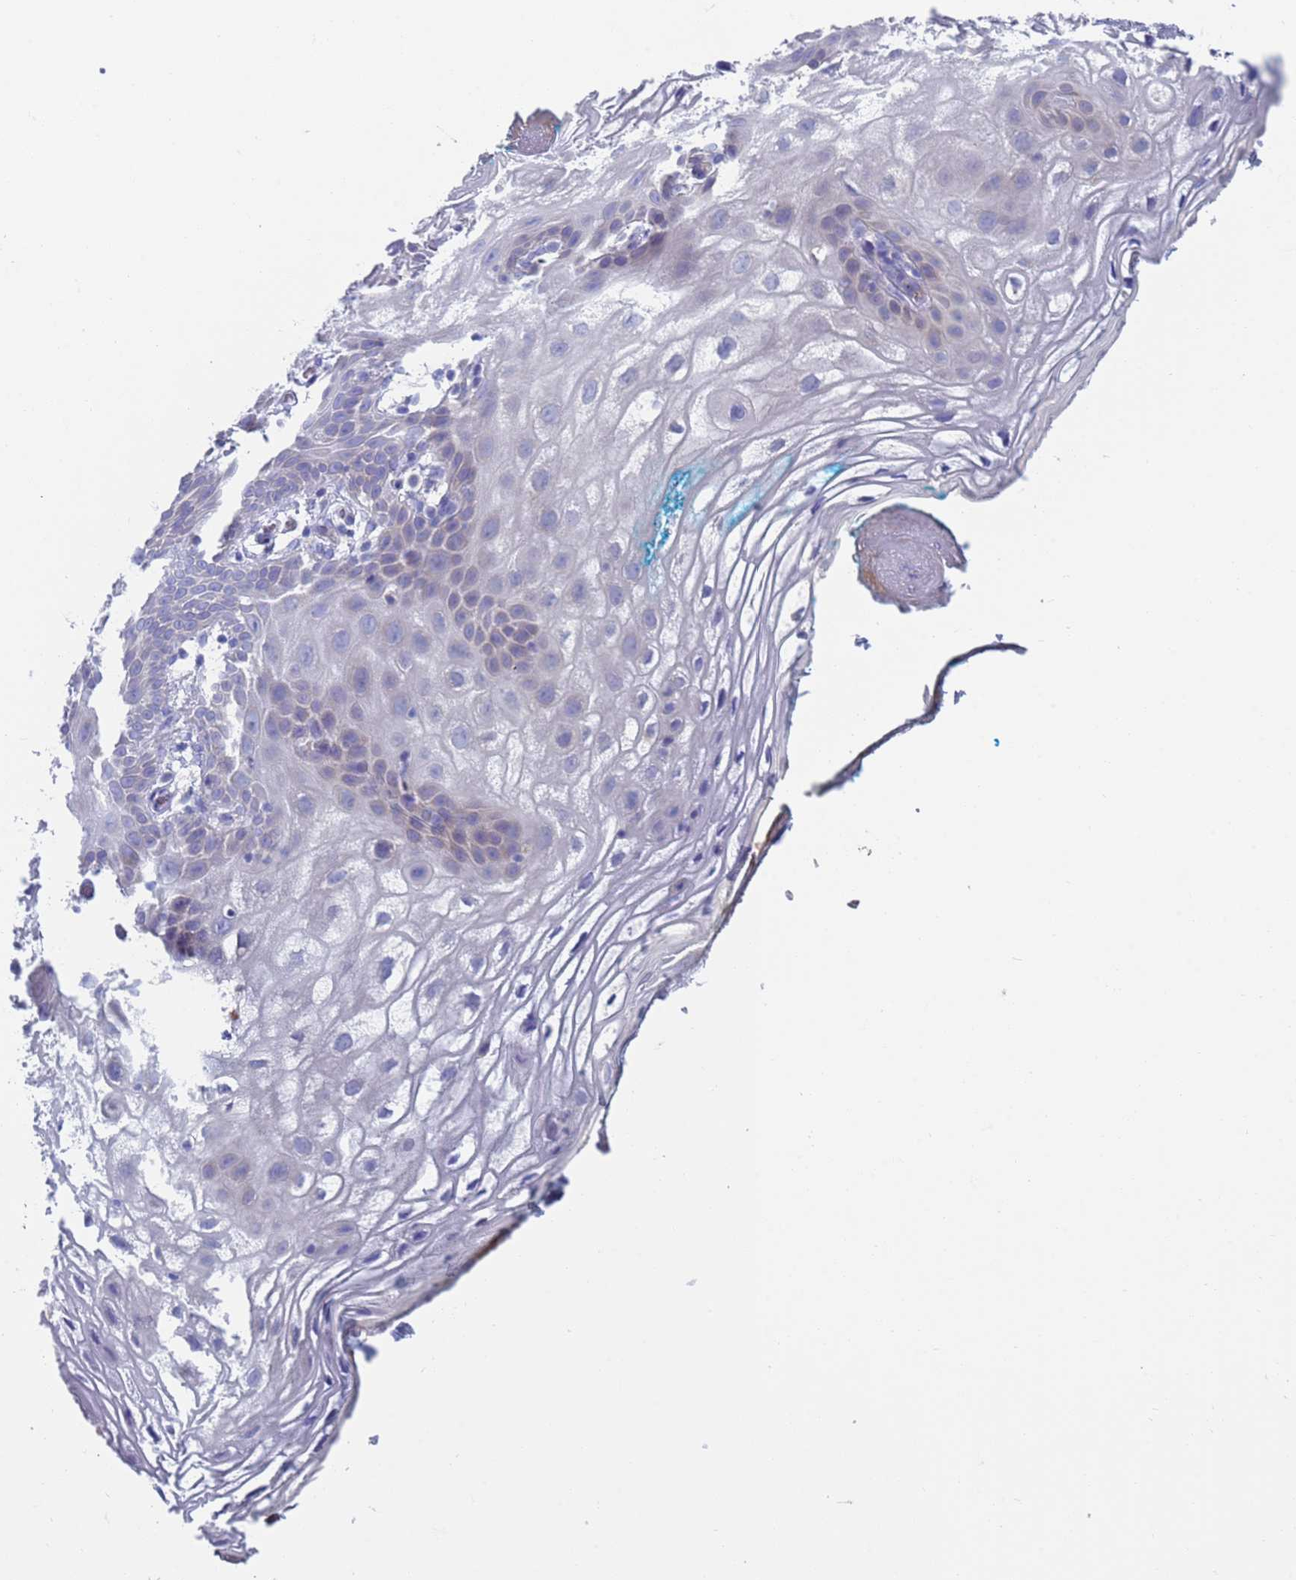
{"staining": {"intensity": "negative", "quantity": "none", "location": "none"}, "tissue": "vagina", "cell_type": "Squamous epithelial cells", "image_type": "normal", "snomed": [{"axis": "morphology", "description": "Normal tissue, NOS"}, {"axis": "topography", "description": "Vagina"}], "caption": "An IHC histopathology image of normal vagina is shown. There is no staining in squamous epithelial cells of vagina. Nuclei are stained in blue.", "gene": "PET117", "patient": {"sex": "female", "age": 68}}